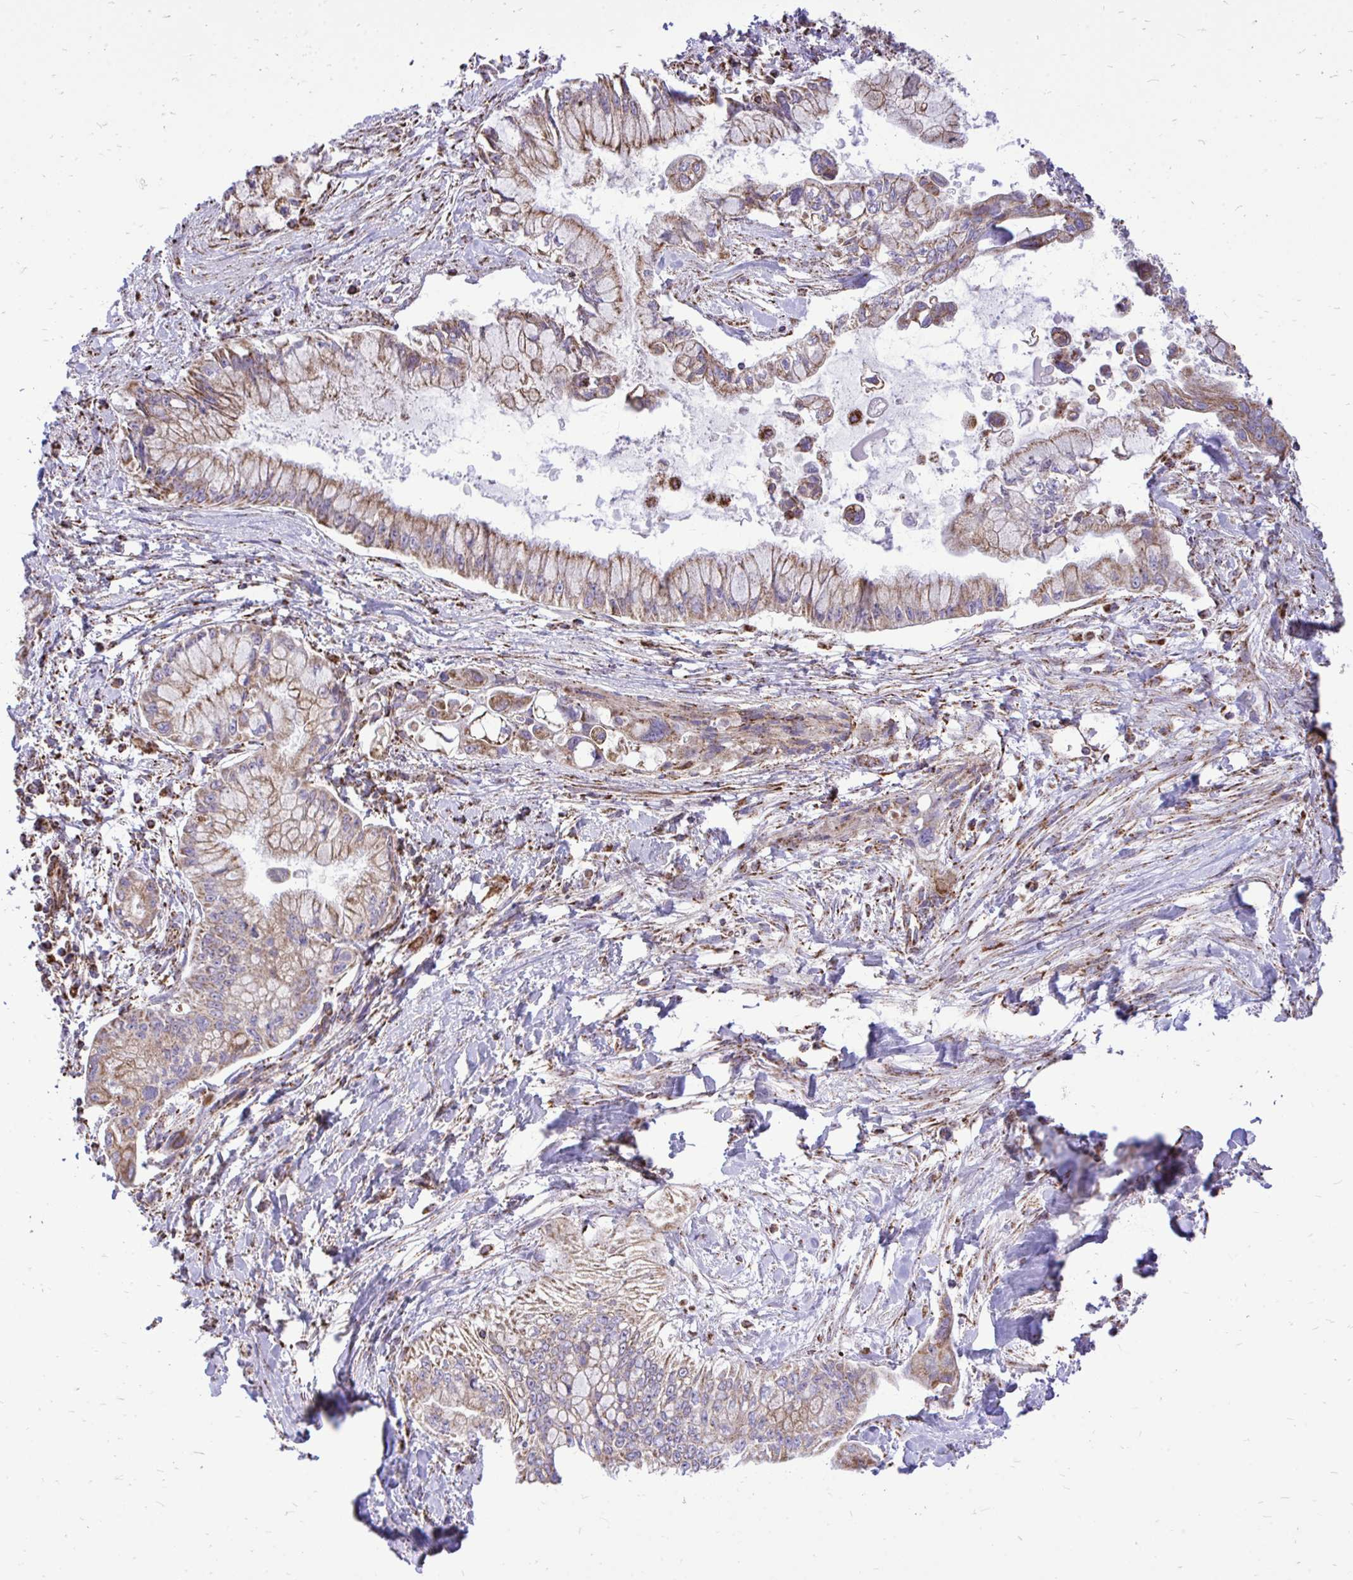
{"staining": {"intensity": "moderate", "quantity": ">75%", "location": "cytoplasmic/membranous"}, "tissue": "pancreatic cancer", "cell_type": "Tumor cells", "image_type": "cancer", "snomed": [{"axis": "morphology", "description": "Adenocarcinoma, NOS"}, {"axis": "topography", "description": "Pancreas"}], "caption": "Immunohistochemical staining of pancreatic cancer reveals medium levels of moderate cytoplasmic/membranous protein expression in approximately >75% of tumor cells.", "gene": "UBE2C", "patient": {"sex": "male", "age": 48}}